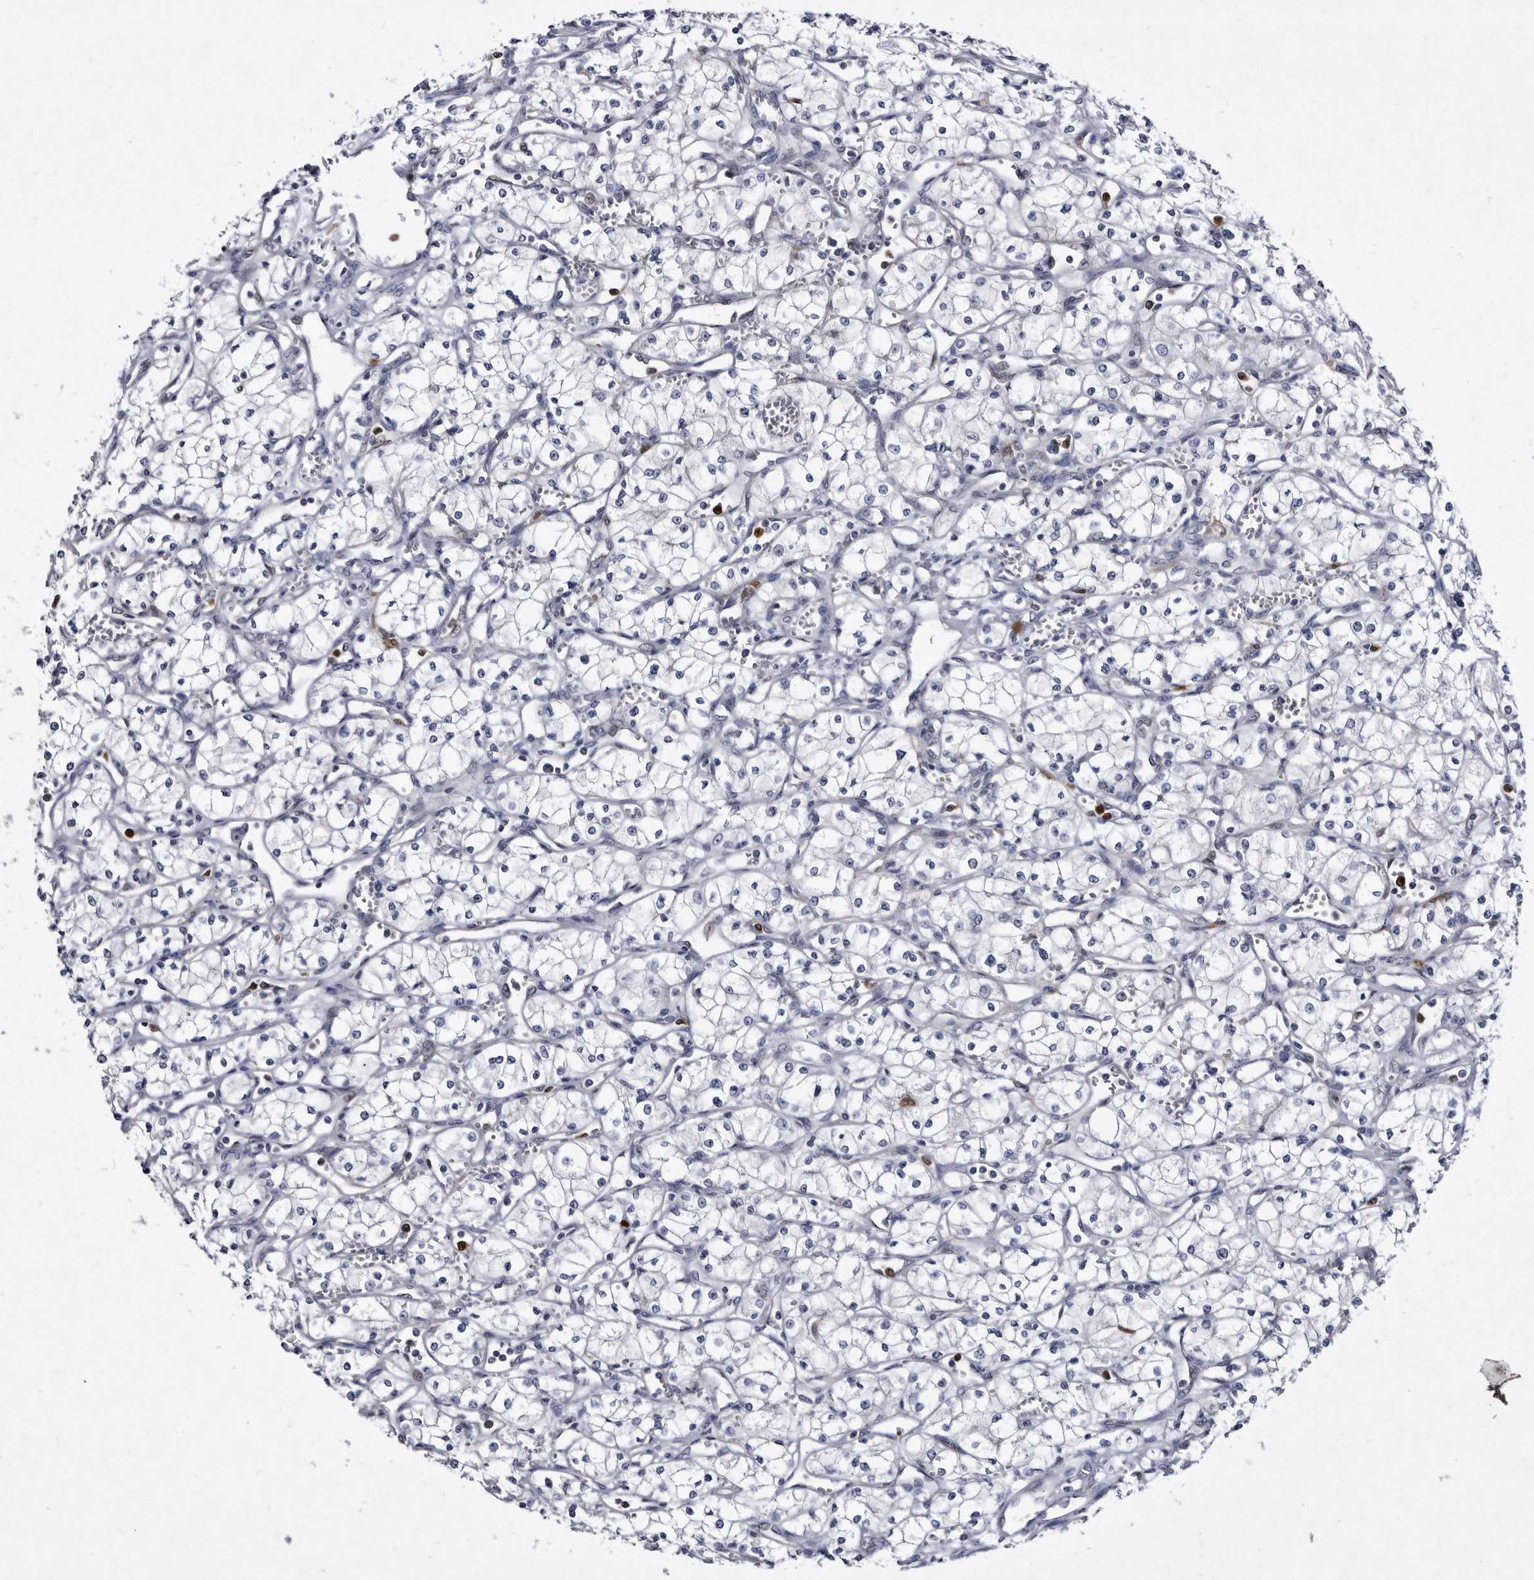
{"staining": {"intensity": "negative", "quantity": "none", "location": "none"}, "tissue": "renal cancer", "cell_type": "Tumor cells", "image_type": "cancer", "snomed": [{"axis": "morphology", "description": "Adenocarcinoma, NOS"}, {"axis": "topography", "description": "Kidney"}], "caption": "Tumor cells show no significant expression in renal cancer.", "gene": "SERPINB8", "patient": {"sex": "male", "age": 59}}